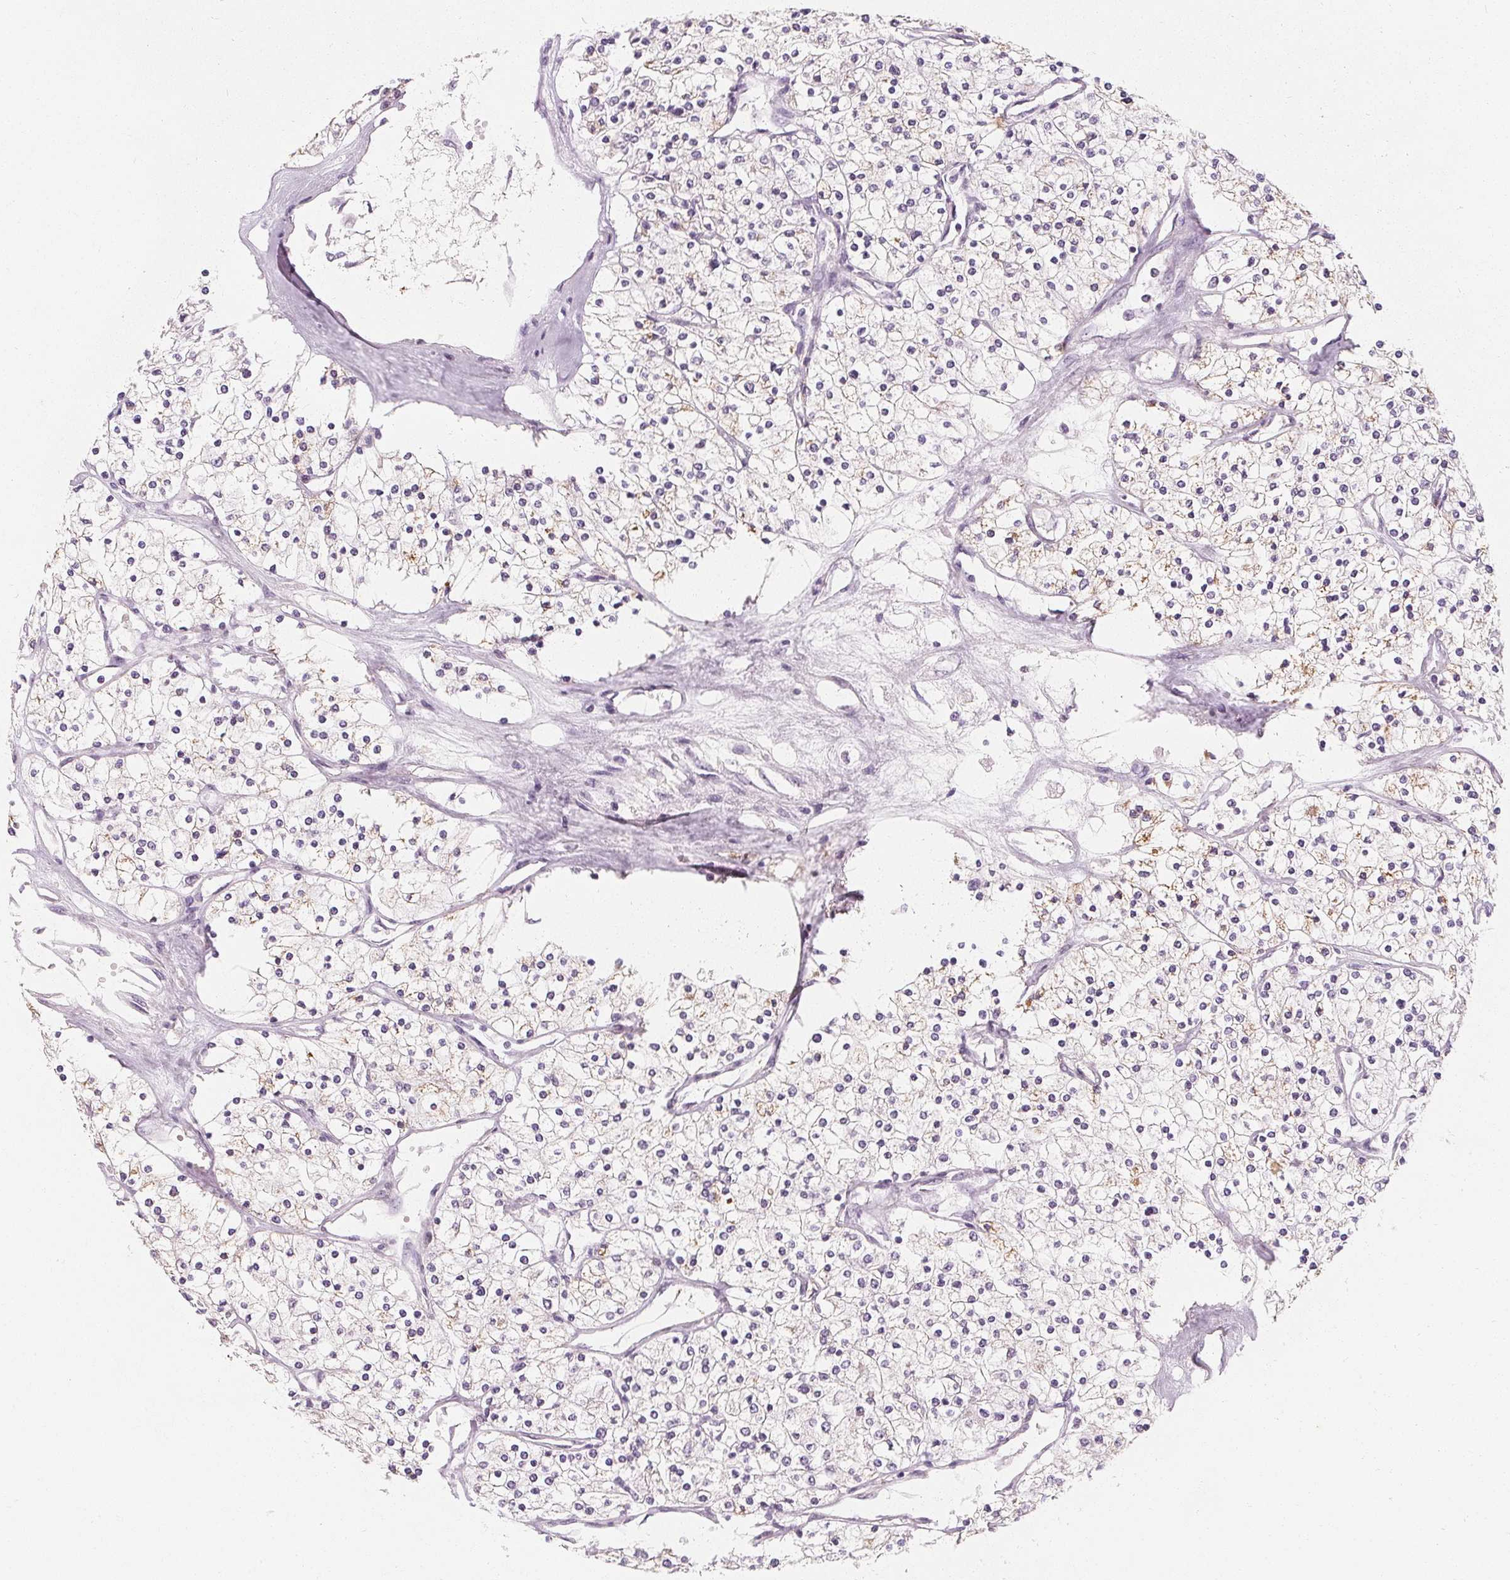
{"staining": {"intensity": "negative", "quantity": "none", "location": "none"}, "tissue": "renal cancer", "cell_type": "Tumor cells", "image_type": "cancer", "snomed": [{"axis": "morphology", "description": "Adenocarcinoma, NOS"}, {"axis": "topography", "description": "Kidney"}], "caption": "Human adenocarcinoma (renal) stained for a protein using IHC reveals no expression in tumor cells.", "gene": "DBX2", "patient": {"sex": "male", "age": 80}}